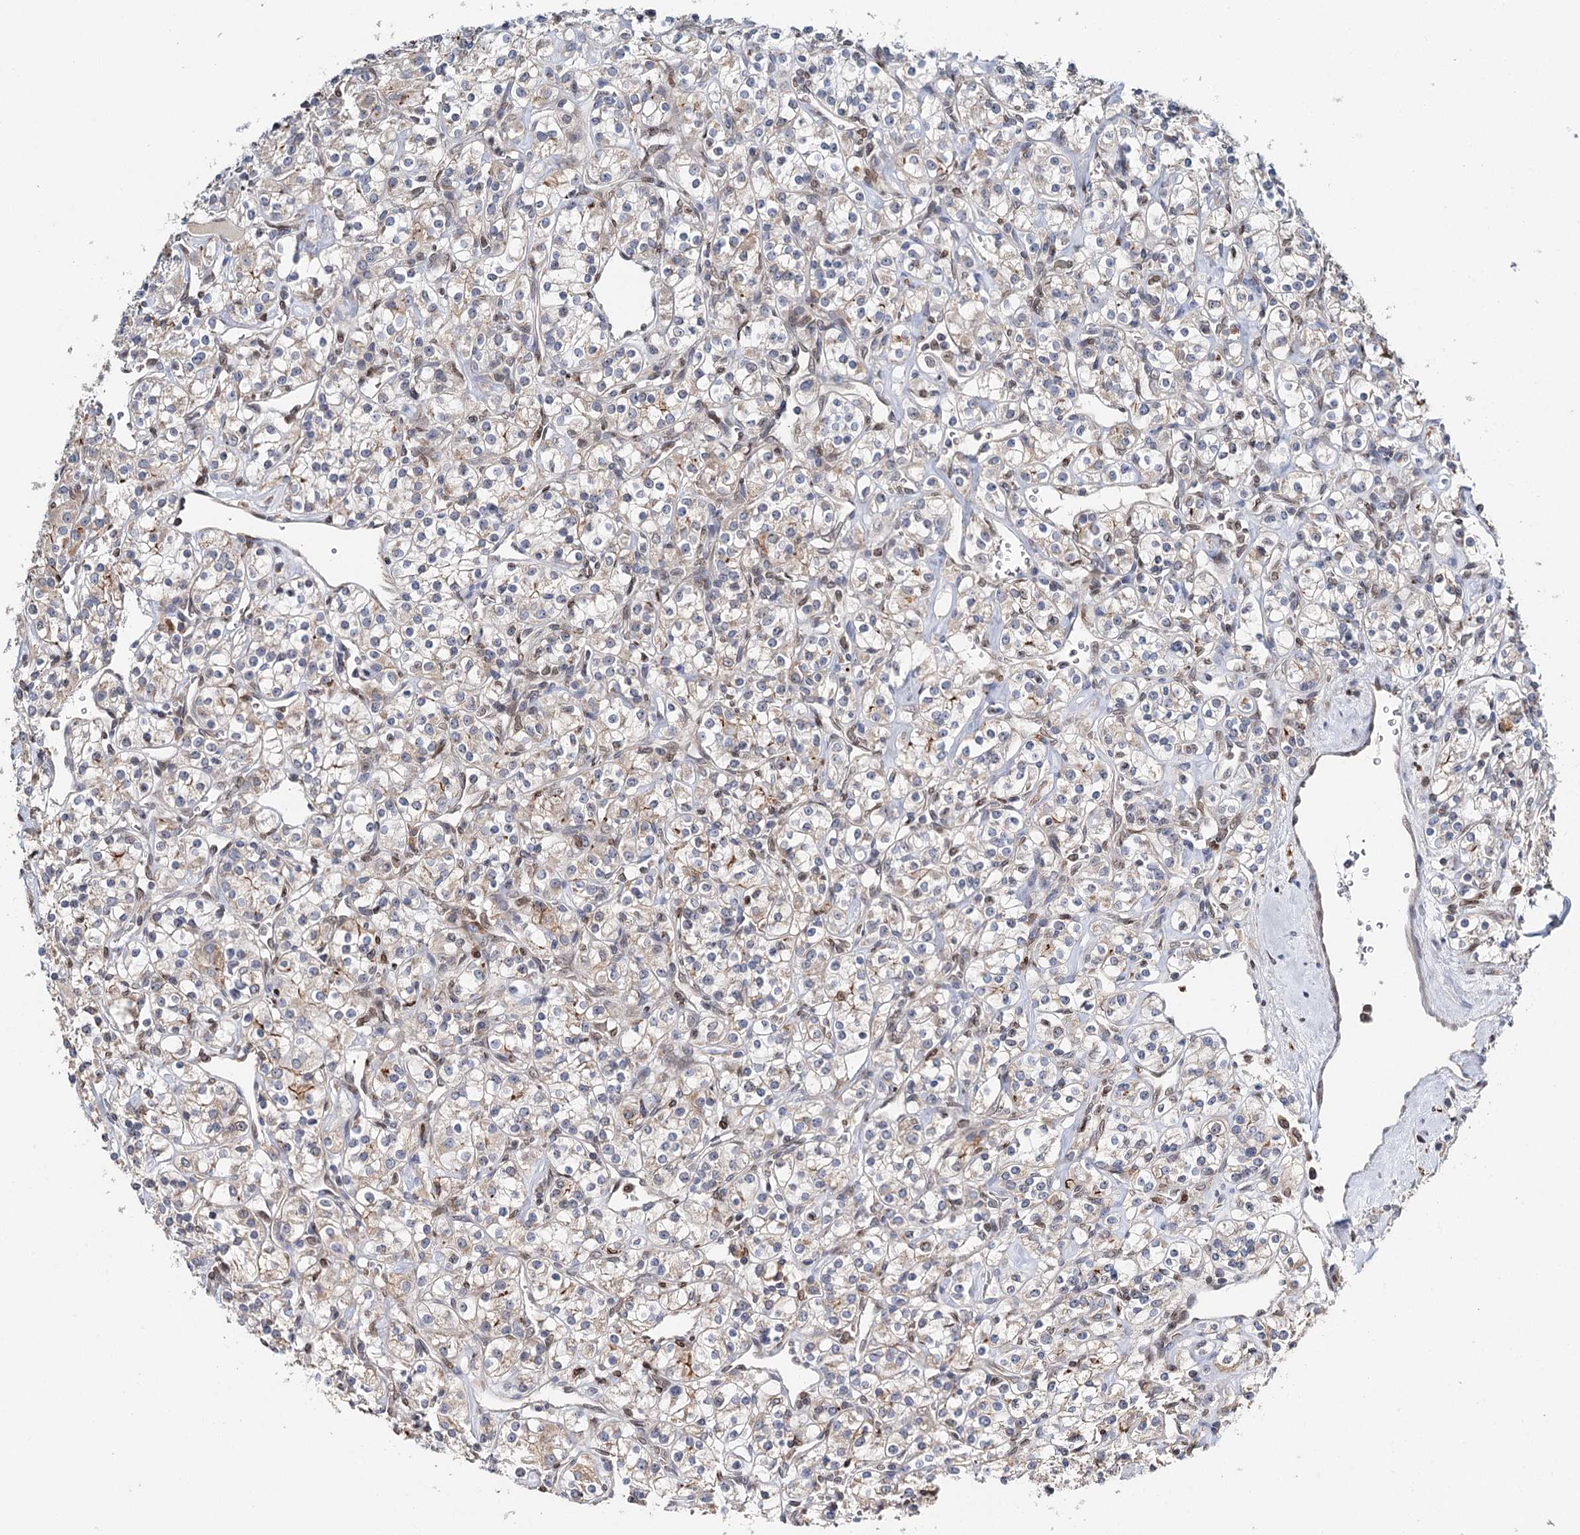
{"staining": {"intensity": "weak", "quantity": ">75%", "location": "cytoplasmic/membranous"}, "tissue": "renal cancer", "cell_type": "Tumor cells", "image_type": "cancer", "snomed": [{"axis": "morphology", "description": "Adenocarcinoma, NOS"}, {"axis": "topography", "description": "Kidney"}], "caption": "Protein analysis of adenocarcinoma (renal) tissue exhibits weak cytoplasmic/membranous staining in approximately >75% of tumor cells.", "gene": "CFAP46", "patient": {"sex": "male", "age": 77}}